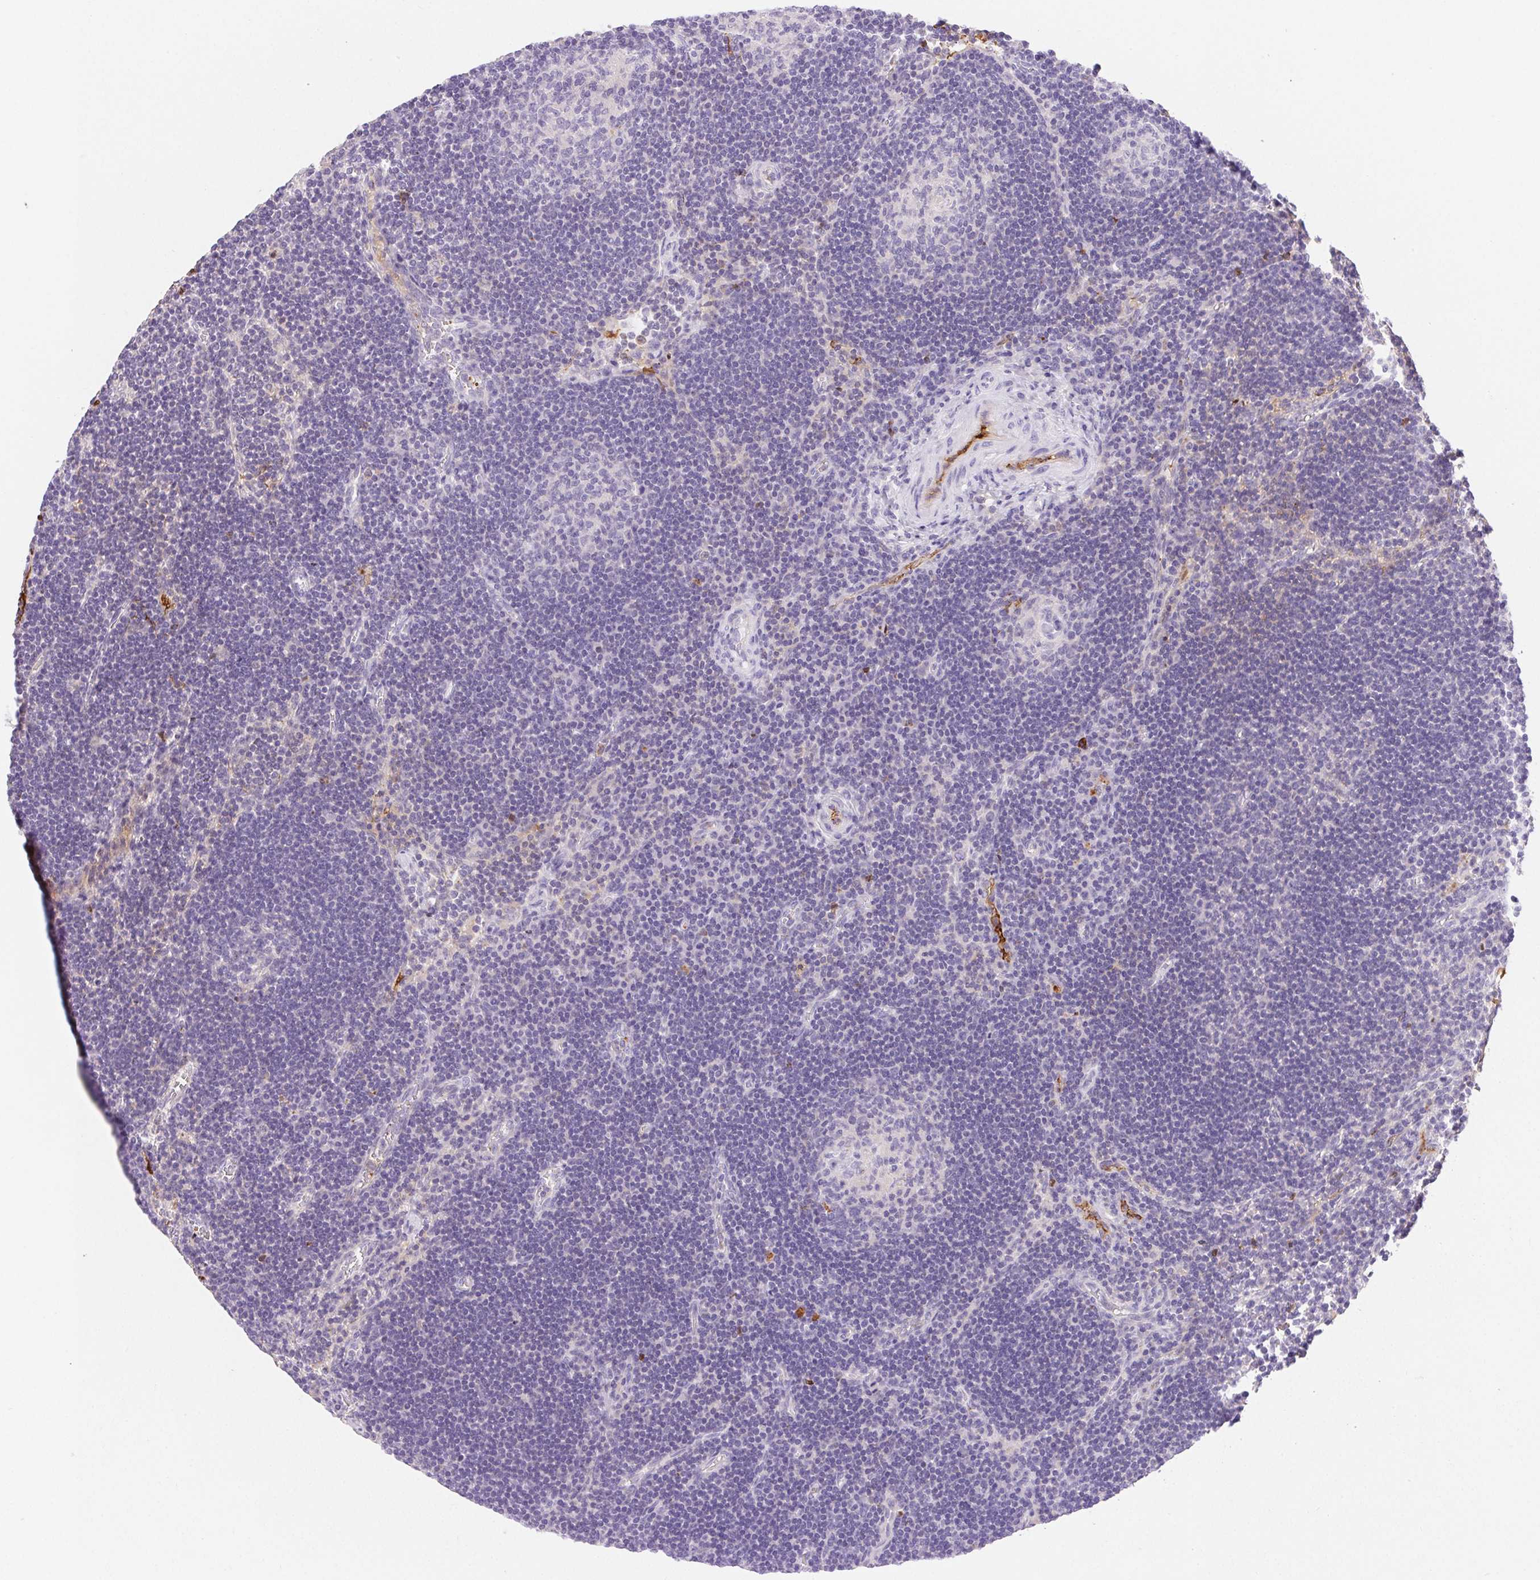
{"staining": {"intensity": "negative", "quantity": "none", "location": "none"}, "tissue": "lymph node", "cell_type": "Germinal center cells", "image_type": "normal", "snomed": [{"axis": "morphology", "description": "Normal tissue, NOS"}, {"axis": "topography", "description": "Lymph node"}], "caption": "Photomicrograph shows no significant protein staining in germinal center cells of unremarkable lymph node.", "gene": "FGA", "patient": {"sex": "male", "age": 67}}